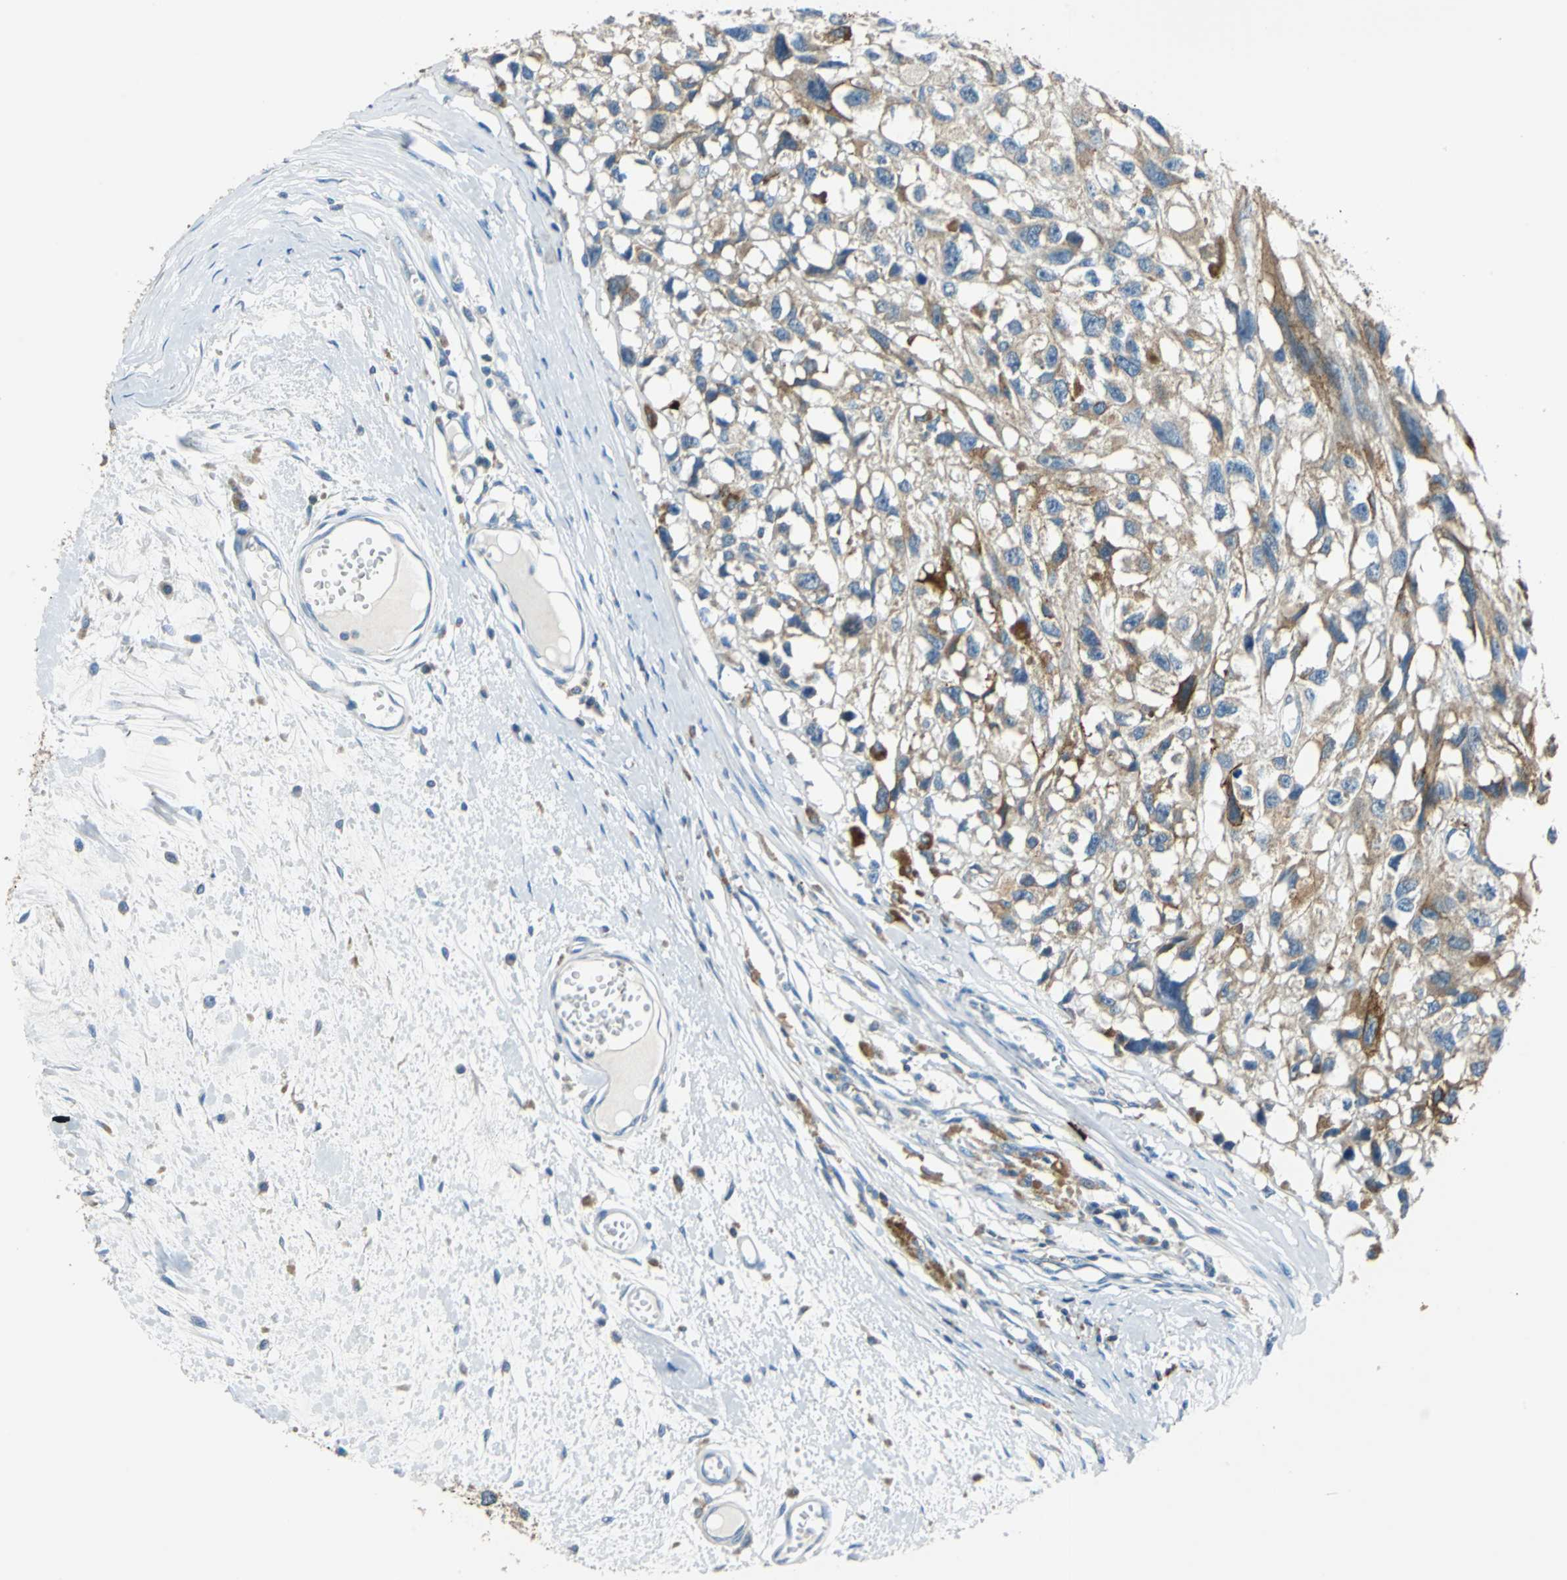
{"staining": {"intensity": "weak", "quantity": ">75%", "location": "cytoplasmic/membranous"}, "tissue": "melanoma", "cell_type": "Tumor cells", "image_type": "cancer", "snomed": [{"axis": "morphology", "description": "Malignant melanoma, Metastatic site"}, {"axis": "topography", "description": "Lymph node"}], "caption": "This is a histology image of immunohistochemistry staining of malignant melanoma (metastatic site), which shows weak positivity in the cytoplasmic/membranous of tumor cells.", "gene": "CPA3", "patient": {"sex": "male", "age": 59}}